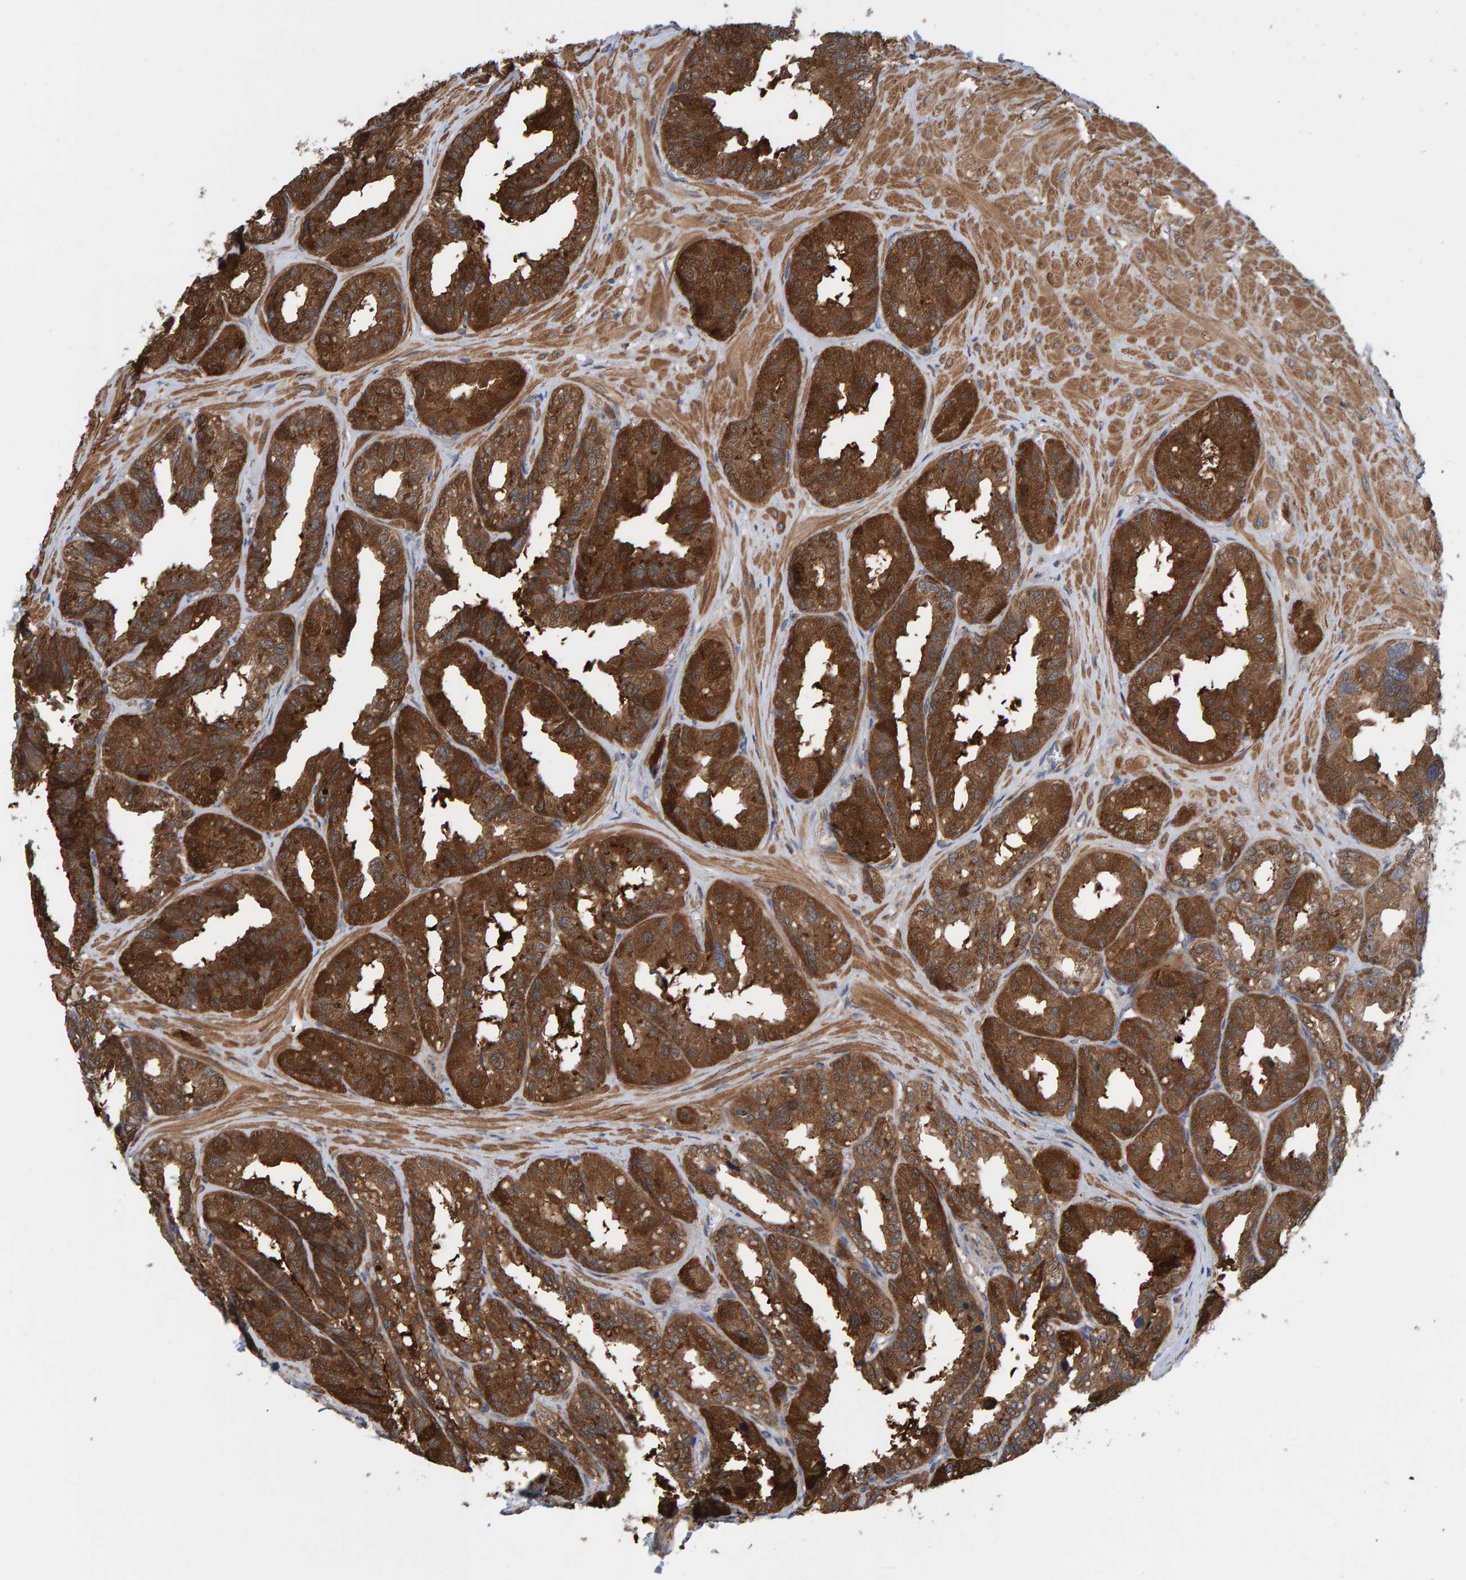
{"staining": {"intensity": "strong", "quantity": ">75%", "location": "cytoplasmic/membranous"}, "tissue": "seminal vesicle", "cell_type": "Glandular cells", "image_type": "normal", "snomed": [{"axis": "morphology", "description": "Normal tissue, NOS"}, {"axis": "topography", "description": "Prostate"}, {"axis": "topography", "description": "Seminal veicle"}], "caption": "Immunohistochemistry (IHC) (DAB) staining of unremarkable human seminal vesicle demonstrates strong cytoplasmic/membranous protein staining in approximately >75% of glandular cells.", "gene": "KIAA0753", "patient": {"sex": "male", "age": 51}}